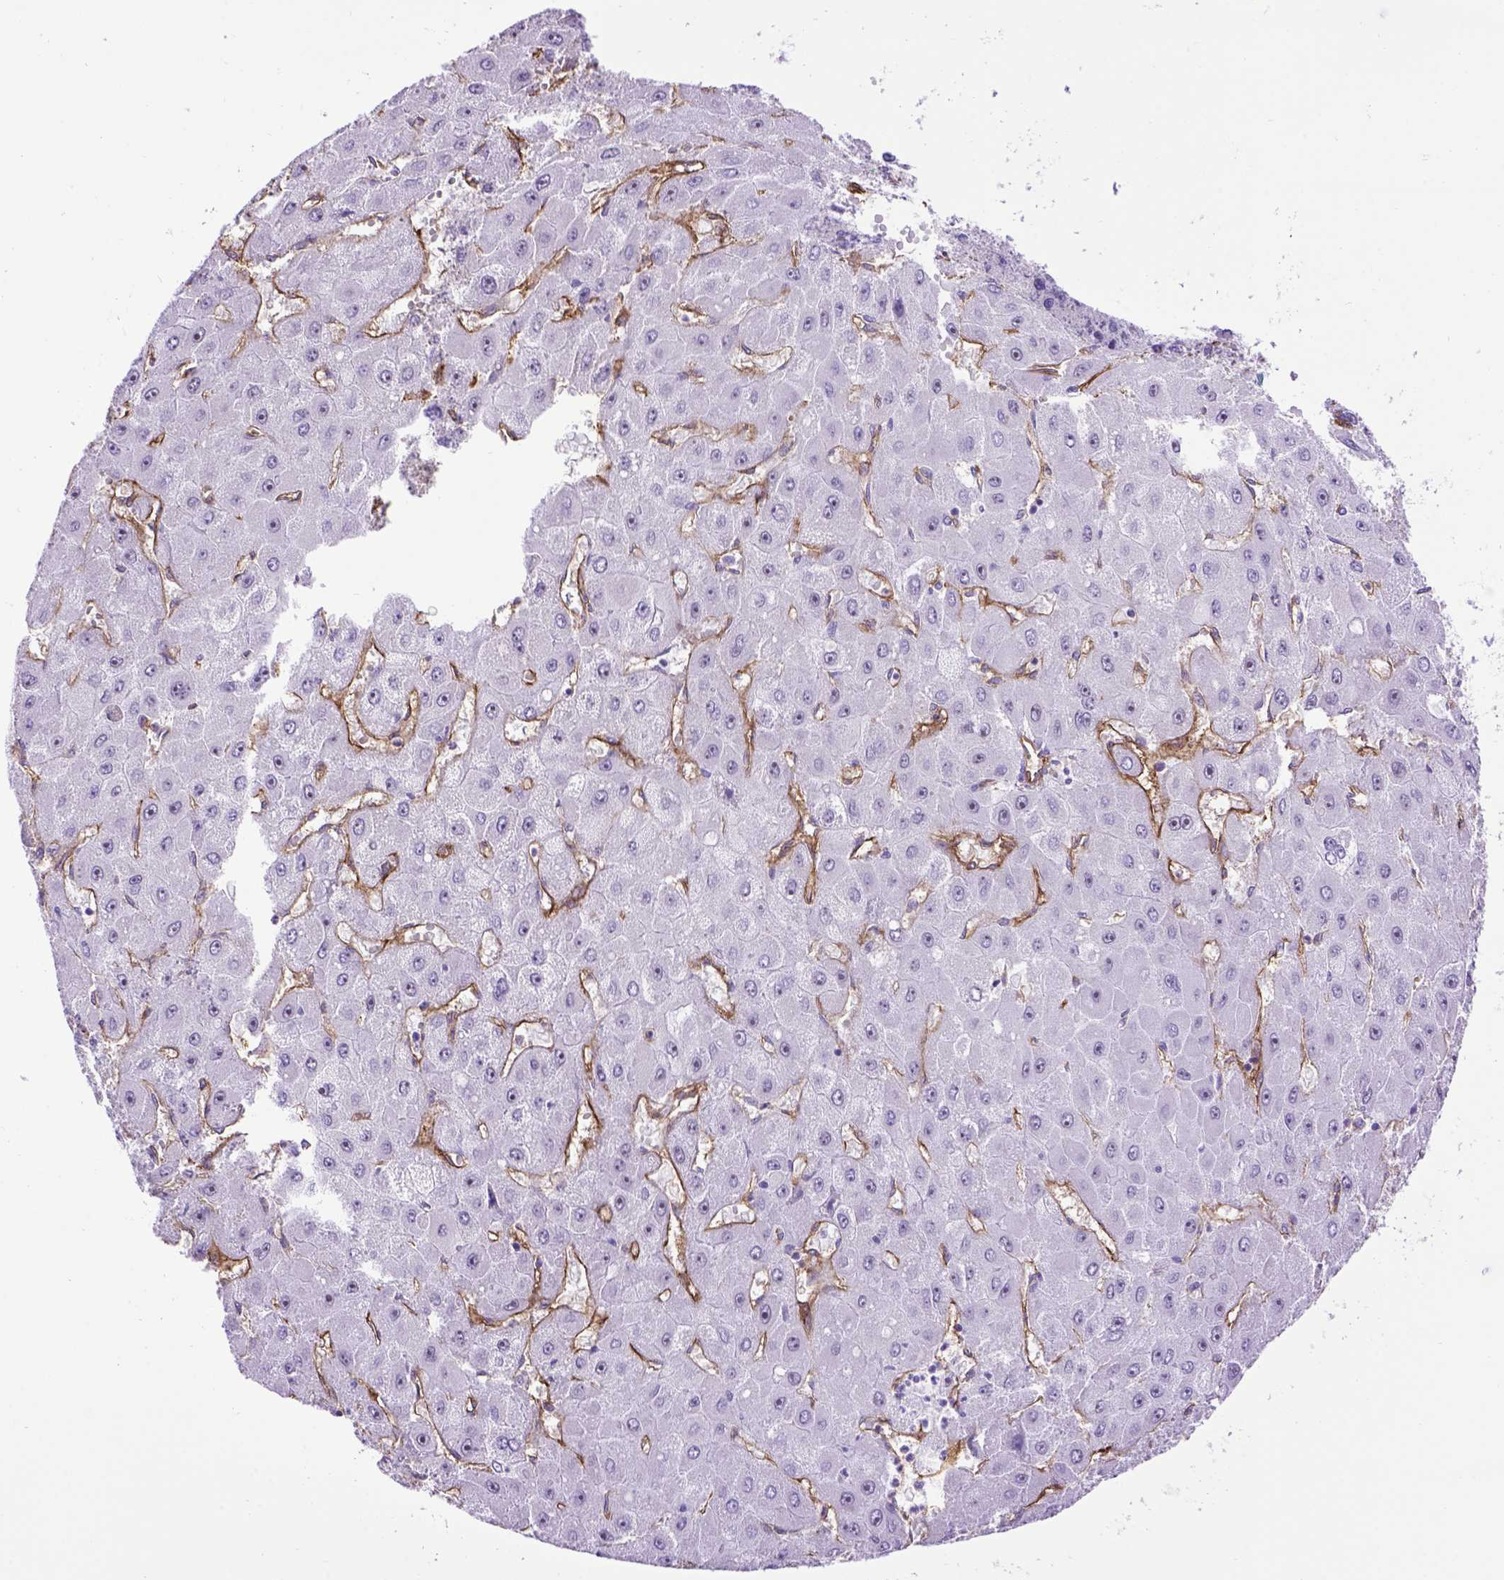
{"staining": {"intensity": "negative", "quantity": "none", "location": "none"}, "tissue": "liver cancer", "cell_type": "Tumor cells", "image_type": "cancer", "snomed": [{"axis": "morphology", "description": "Carcinoma, Hepatocellular, NOS"}, {"axis": "topography", "description": "Liver"}], "caption": "The immunohistochemistry (IHC) photomicrograph has no significant positivity in tumor cells of hepatocellular carcinoma (liver) tissue.", "gene": "ENG", "patient": {"sex": "female", "age": 25}}